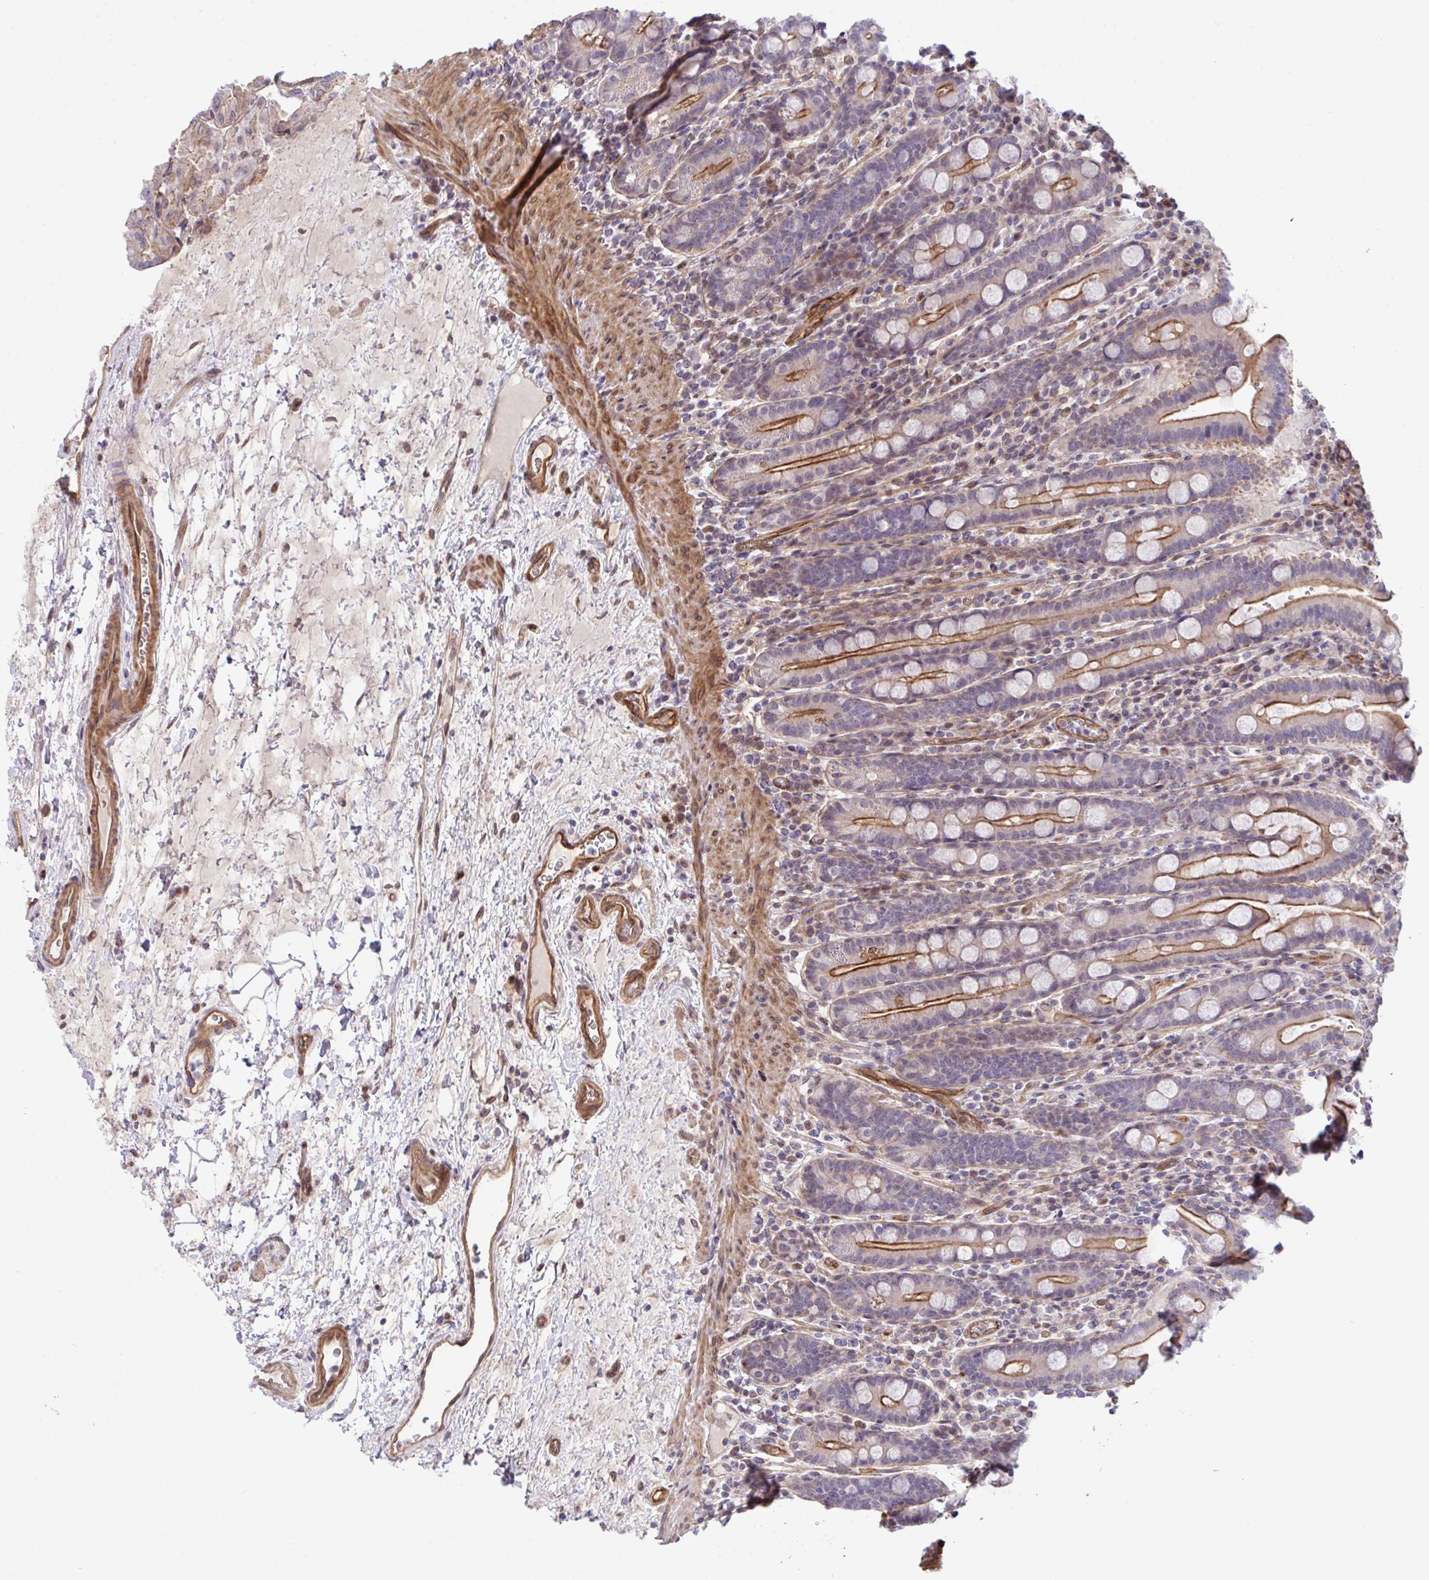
{"staining": {"intensity": "strong", "quantity": "25%-75%", "location": "cytoplasmic/membranous"}, "tissue": "small intestine", "cell_type": "Glandular cells", "image_type": "normal", "snomed": [{"axis": "morphology", "description": "Normal tissue, NOS"}, {"axis": "topography", "description": "Small intestine"}], "caption": "IHC (DAB (3,3'-diaminobenzidine)) staining of unremarkable small intestine exhibits strong cytoplasmic/membranous protein expression in approximately 25%-75% of glandular cells. (Brightfield microscopy of DAB IHC at high magnification).", "gene": "ZBED3", "patient": {"sex": "male", "age": 26}}